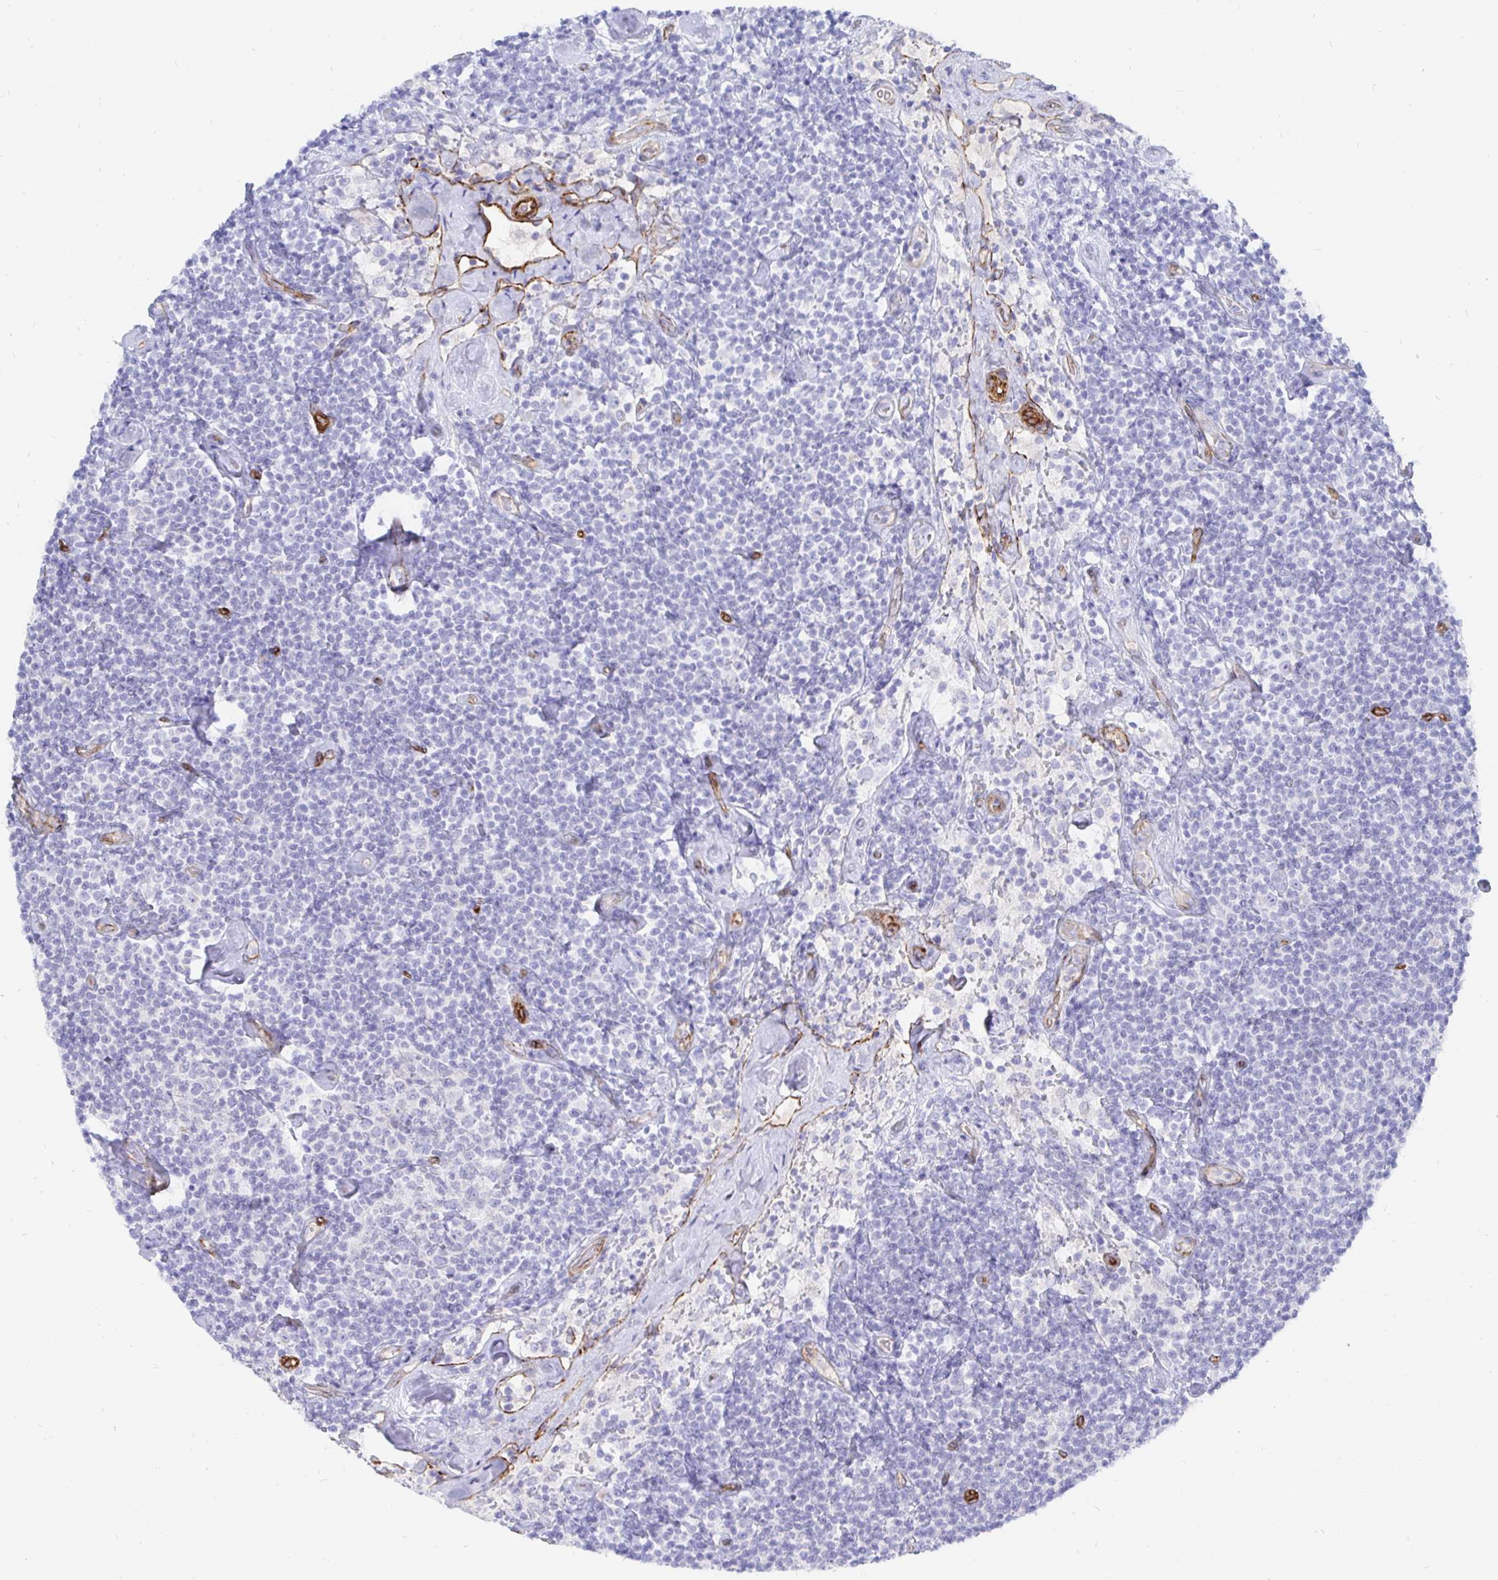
{"staining": {"intensity": "negative", "quantity": "none", "location": "none"}, "tissue": "lymphoma", "cell_type": "Tumor cells", "image_type": "cancer", "snomed": [{"axis": "morphology", "description": "Malignant lymphoma, non-Hodgkin's type, Low grade"}, {"axis": "topography", "description": "Lymph node"}], "caption": "This is a histopathology image of IHC staining of lymphoma, which shows no staining in tumor cells.", "gene": "COX16", "patient": {"sex": "male", "age": 81}}